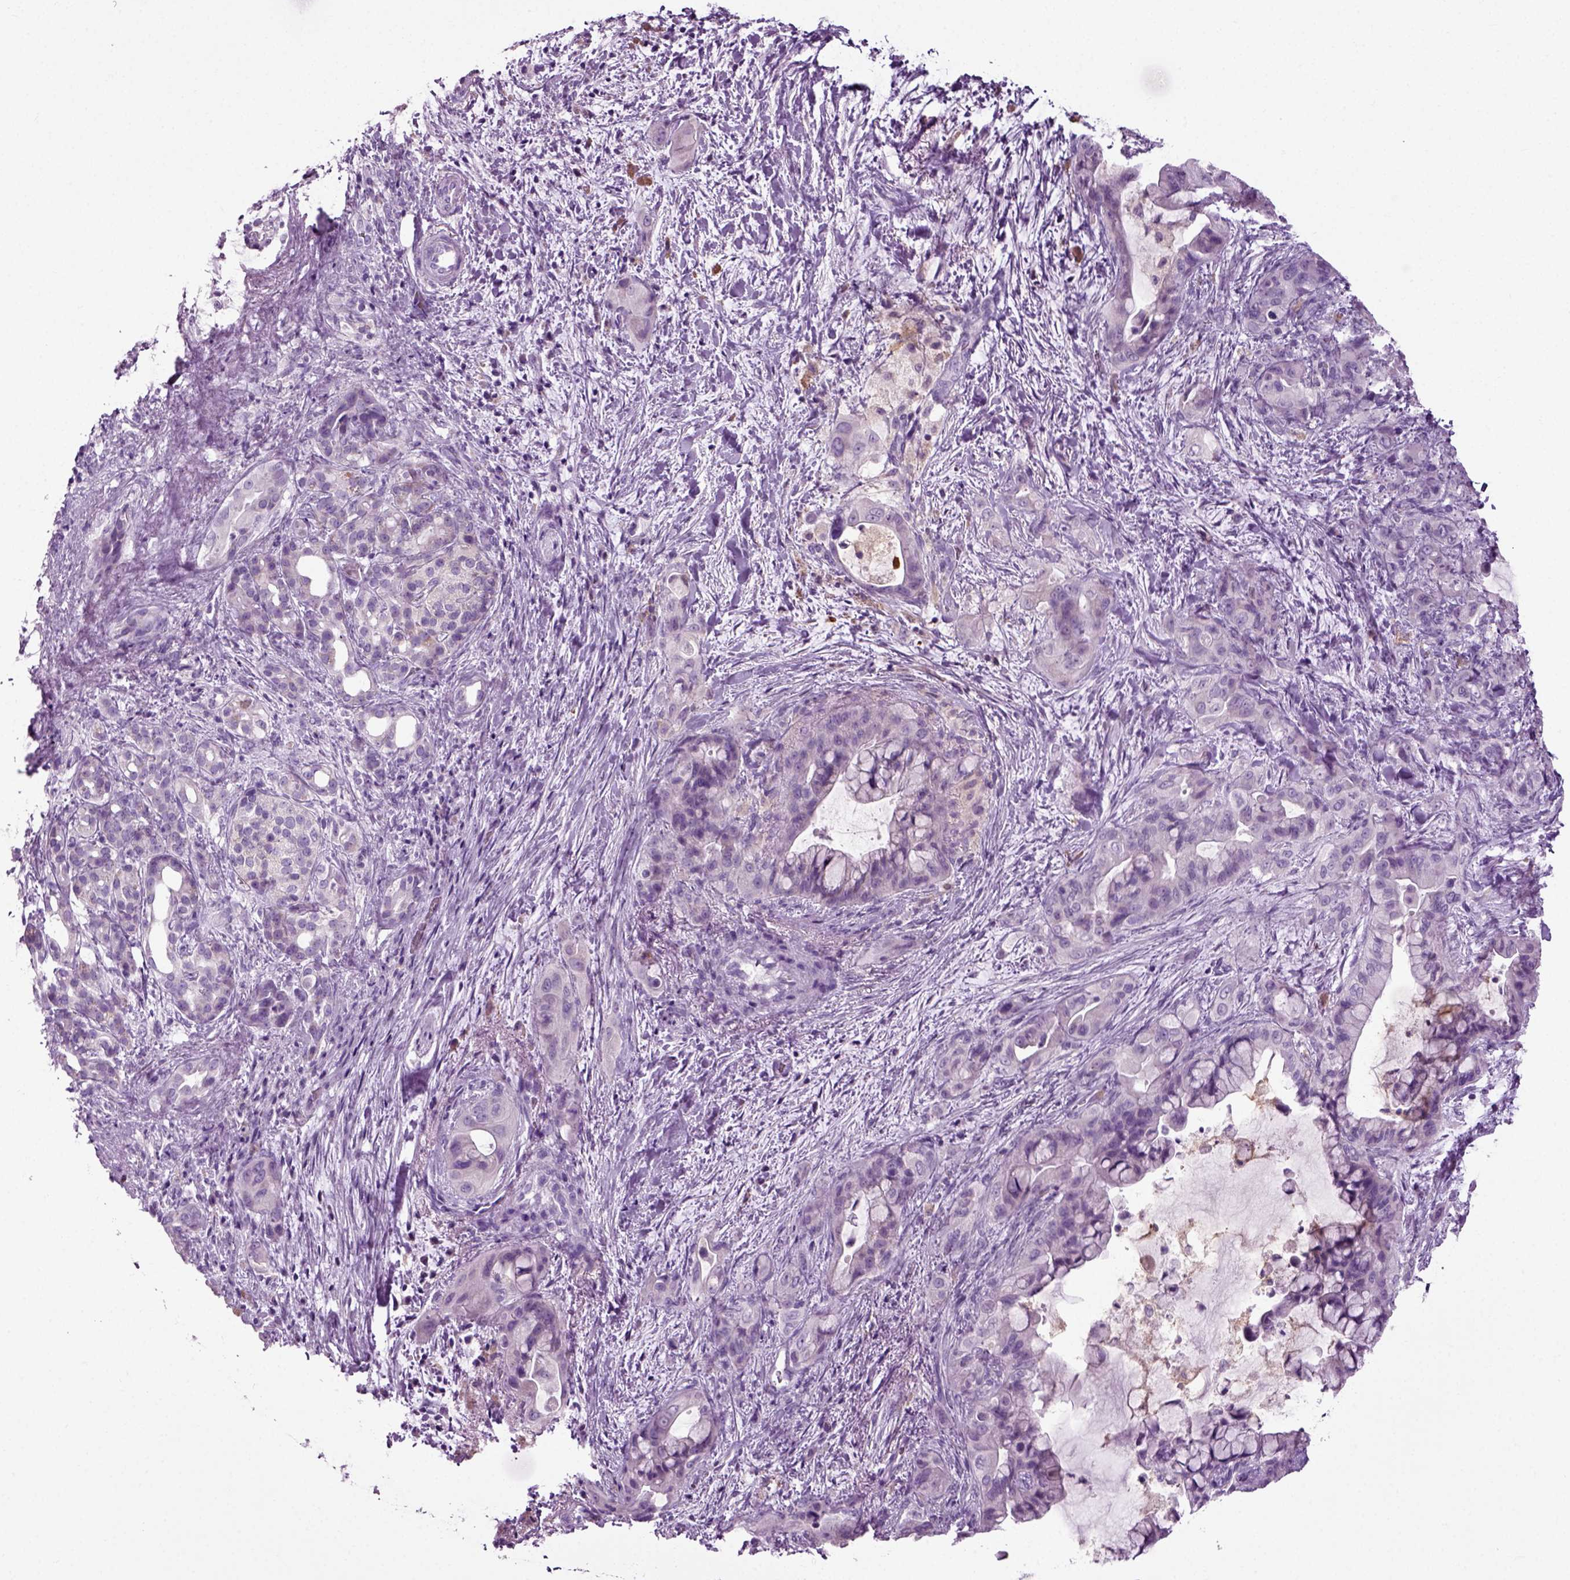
{"staining": {"intensity": "negative", "quantity": "none", "location": "none"}, "tissue": "pancreatic cancer", "cell_type": "Tumor cells", "image_type": "cancer", "snomed": [{"axis": "morphology", "description": "Adenocarcinoma, NOS"}, {"axis": "topography", "description": "Pancreas"}], "caption": "Immunohistochemical staining of adenocarcinoma (pancreatic) displays no significant expression in tumor cells. Nuclei are stained in blue.", "gene": "DNAH10", "patient": {"sex": "male", "age": 71}}